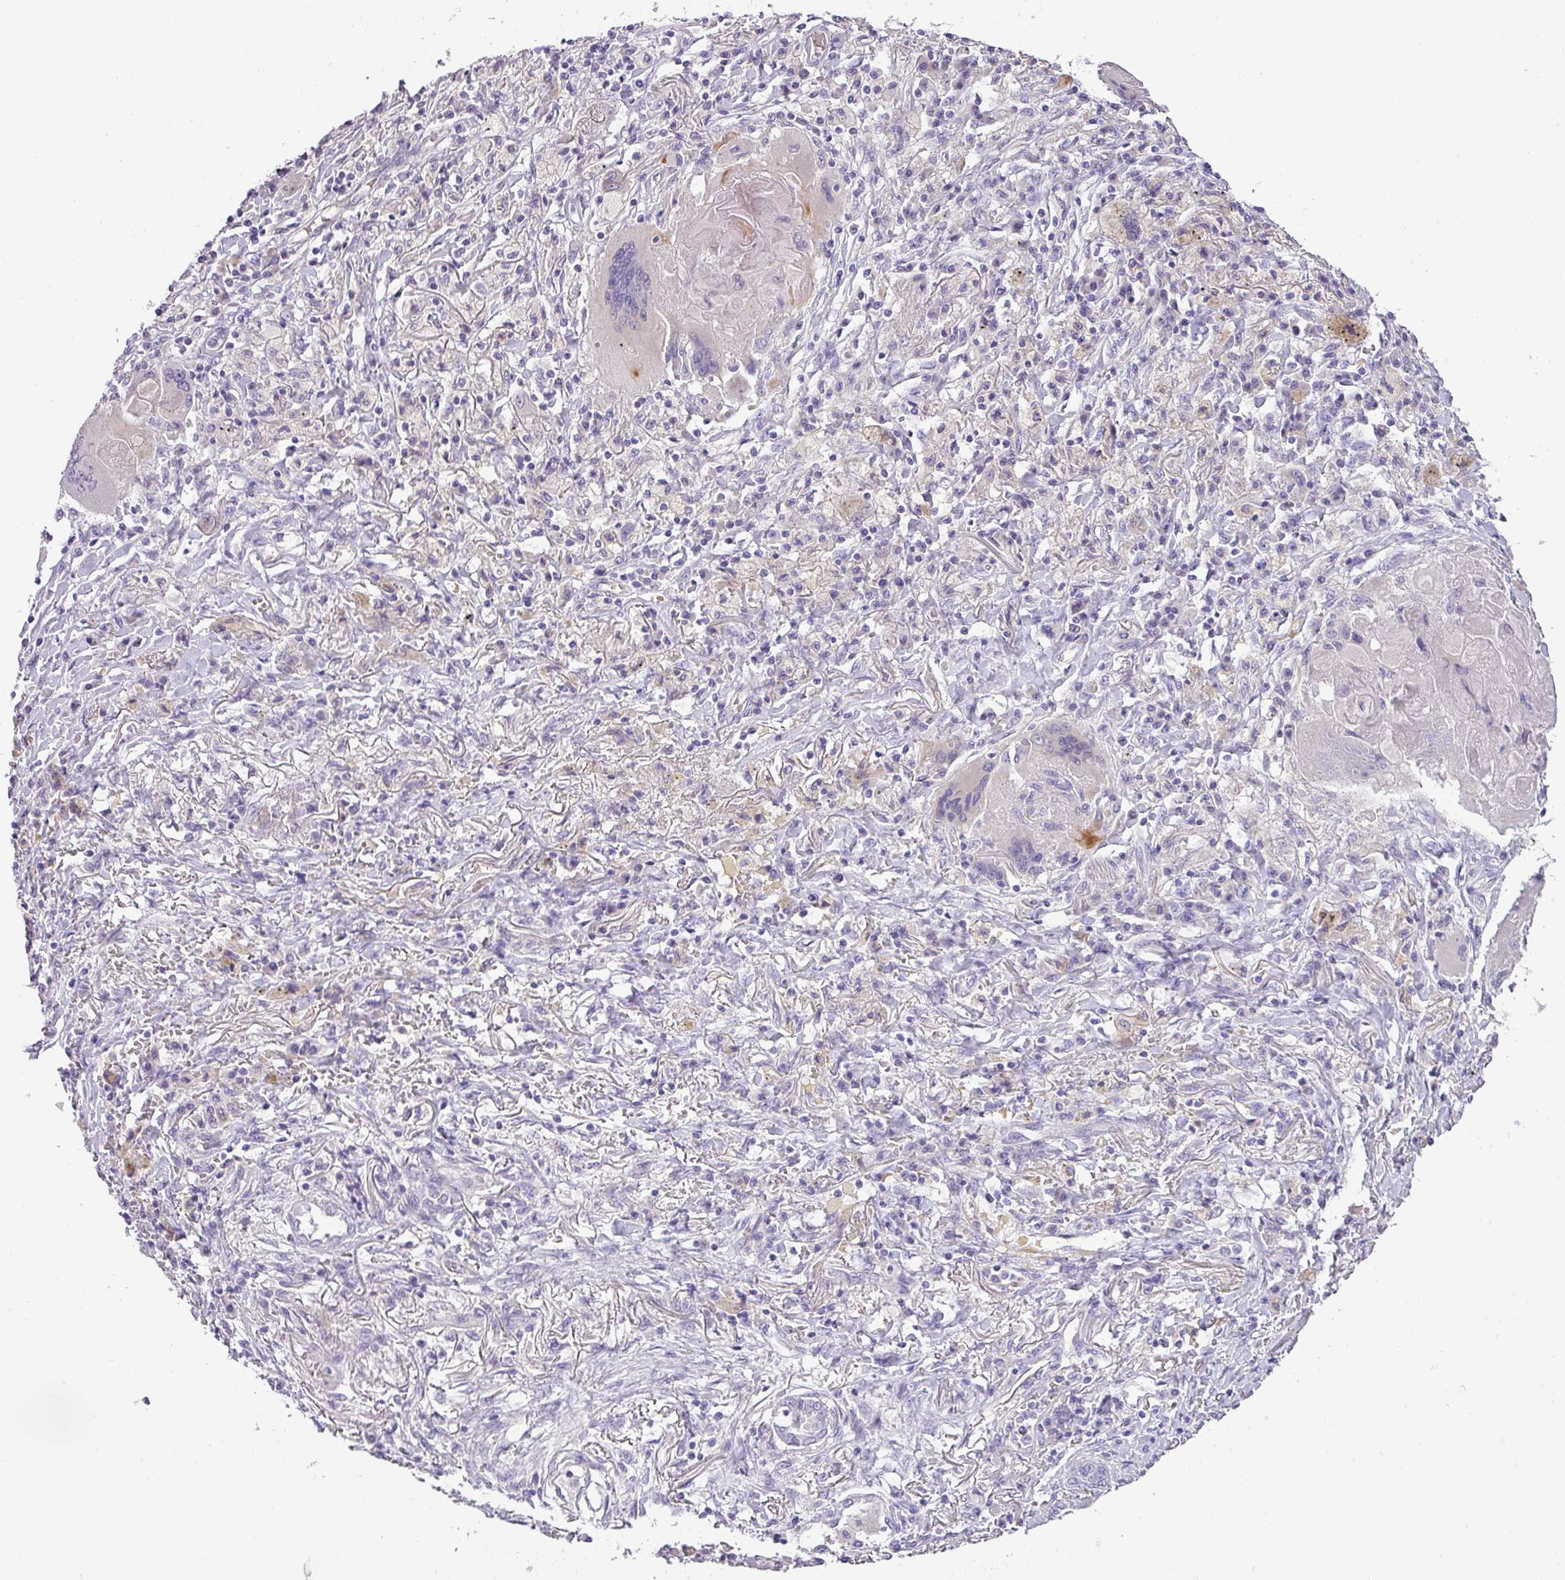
{"staining": {"intensity": "negative", "quantity": "none", "location": "none"}, "tissue": "lung cancer", "cell_type": "Tumor cells", "image_type": "cancer", "snomed": [{"axis": "morphology", "description": "Squamous cell carcinoma, NOS"}, {"axis": "topography", "description": "Lung"}], "caption": "A histopathology image of lung cancer stained for a protein shows no brown staining in tumor cells.", "gene": "ENSG00000273748", "patient": {"sex": "male", "age": 61}}